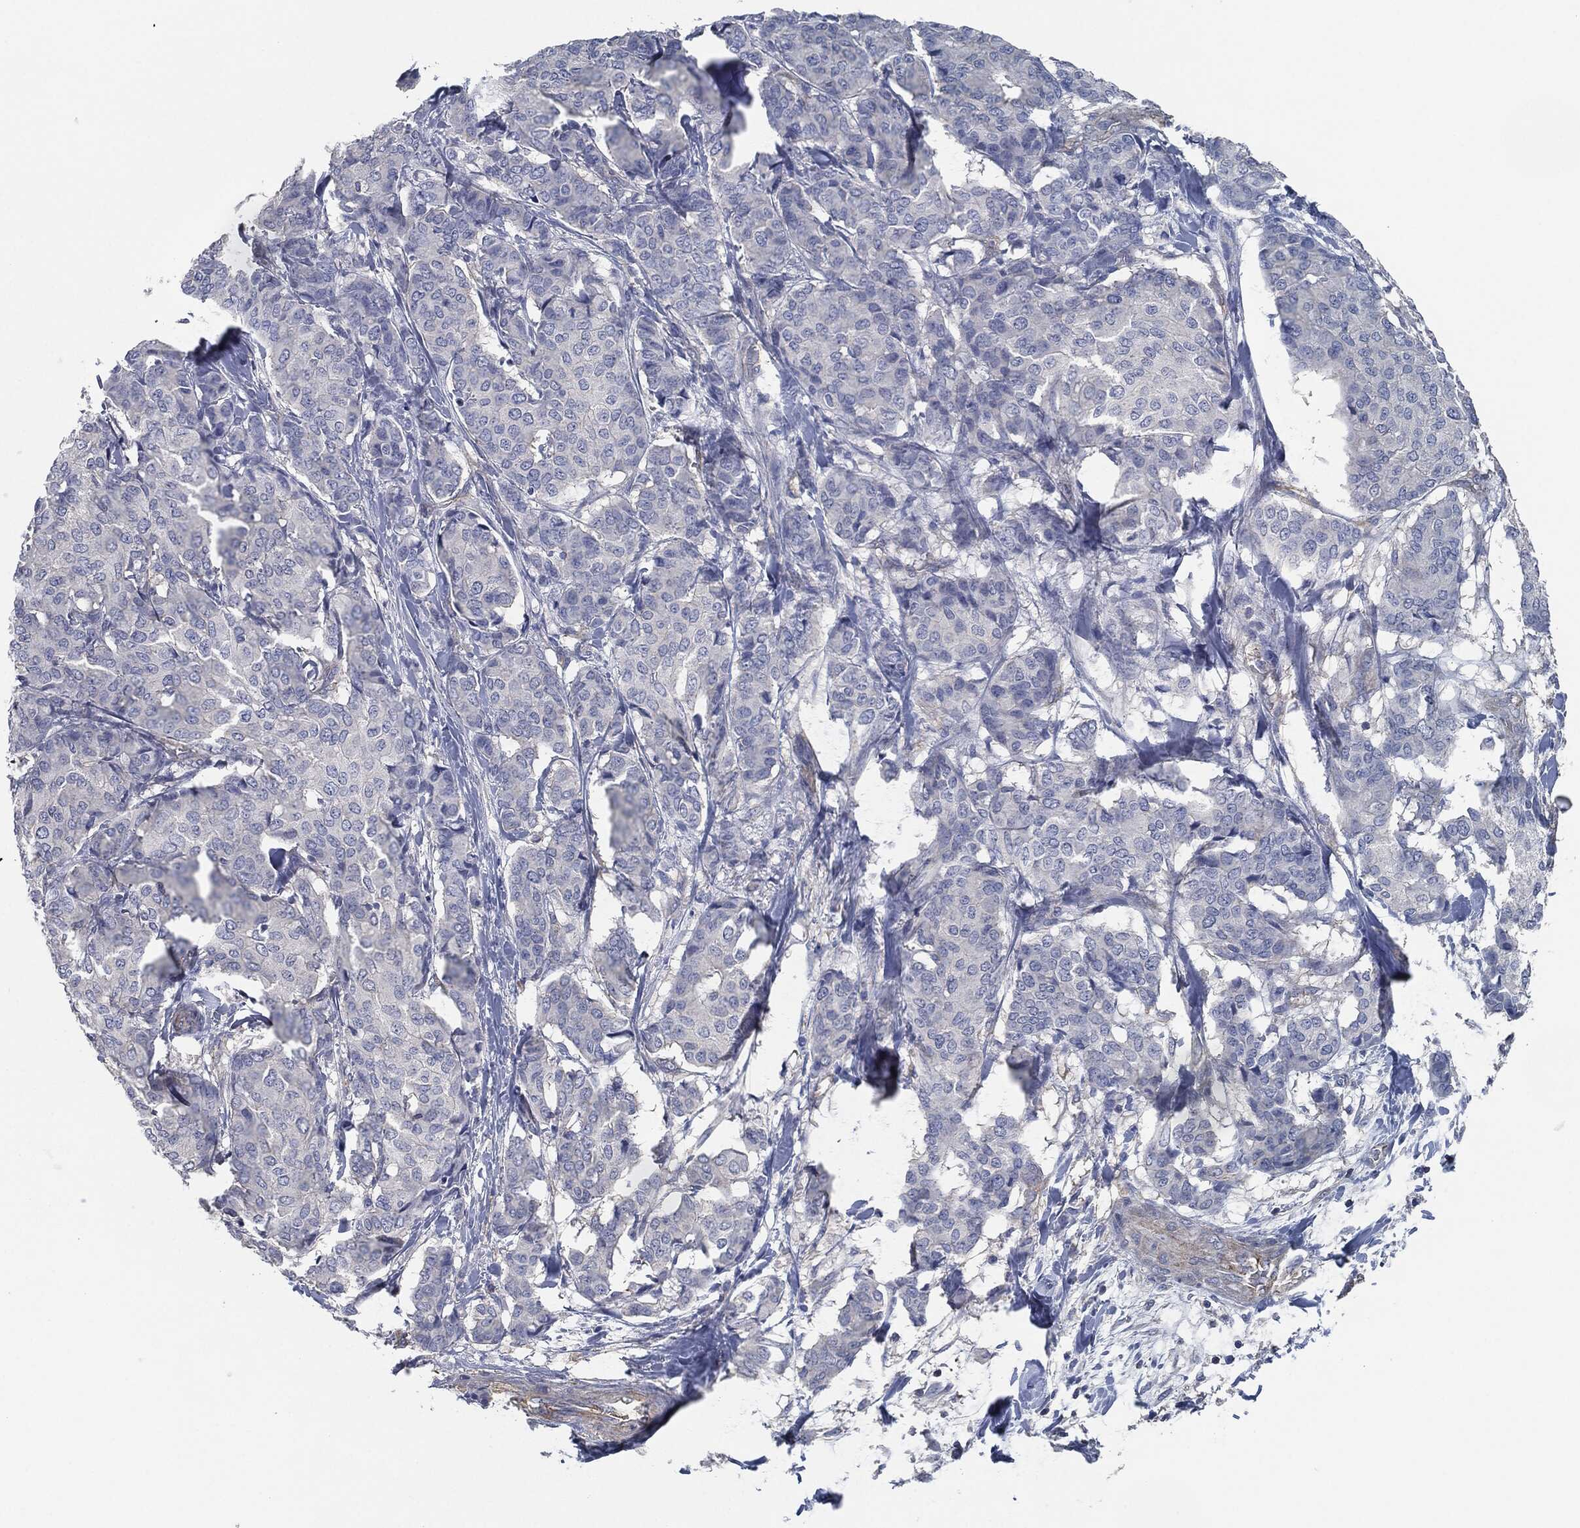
{"staining": {"intensity": "negative", "quantity": "none", "location": "none"}, "tissue": "breast cancer", "cell_type": "Tumor cells", "image_type": "cancer", "snomed": [{"axis": "morphology", "description": "Duct carcinoma"}, {"axis": "topography", "description": "Breast"}], "caption": "There is no significant positivity in tumor cells of infiltrating ductal carcinoma (breast).", "gene": "CD27", "patient": {"sex": "female", "age": 75}}